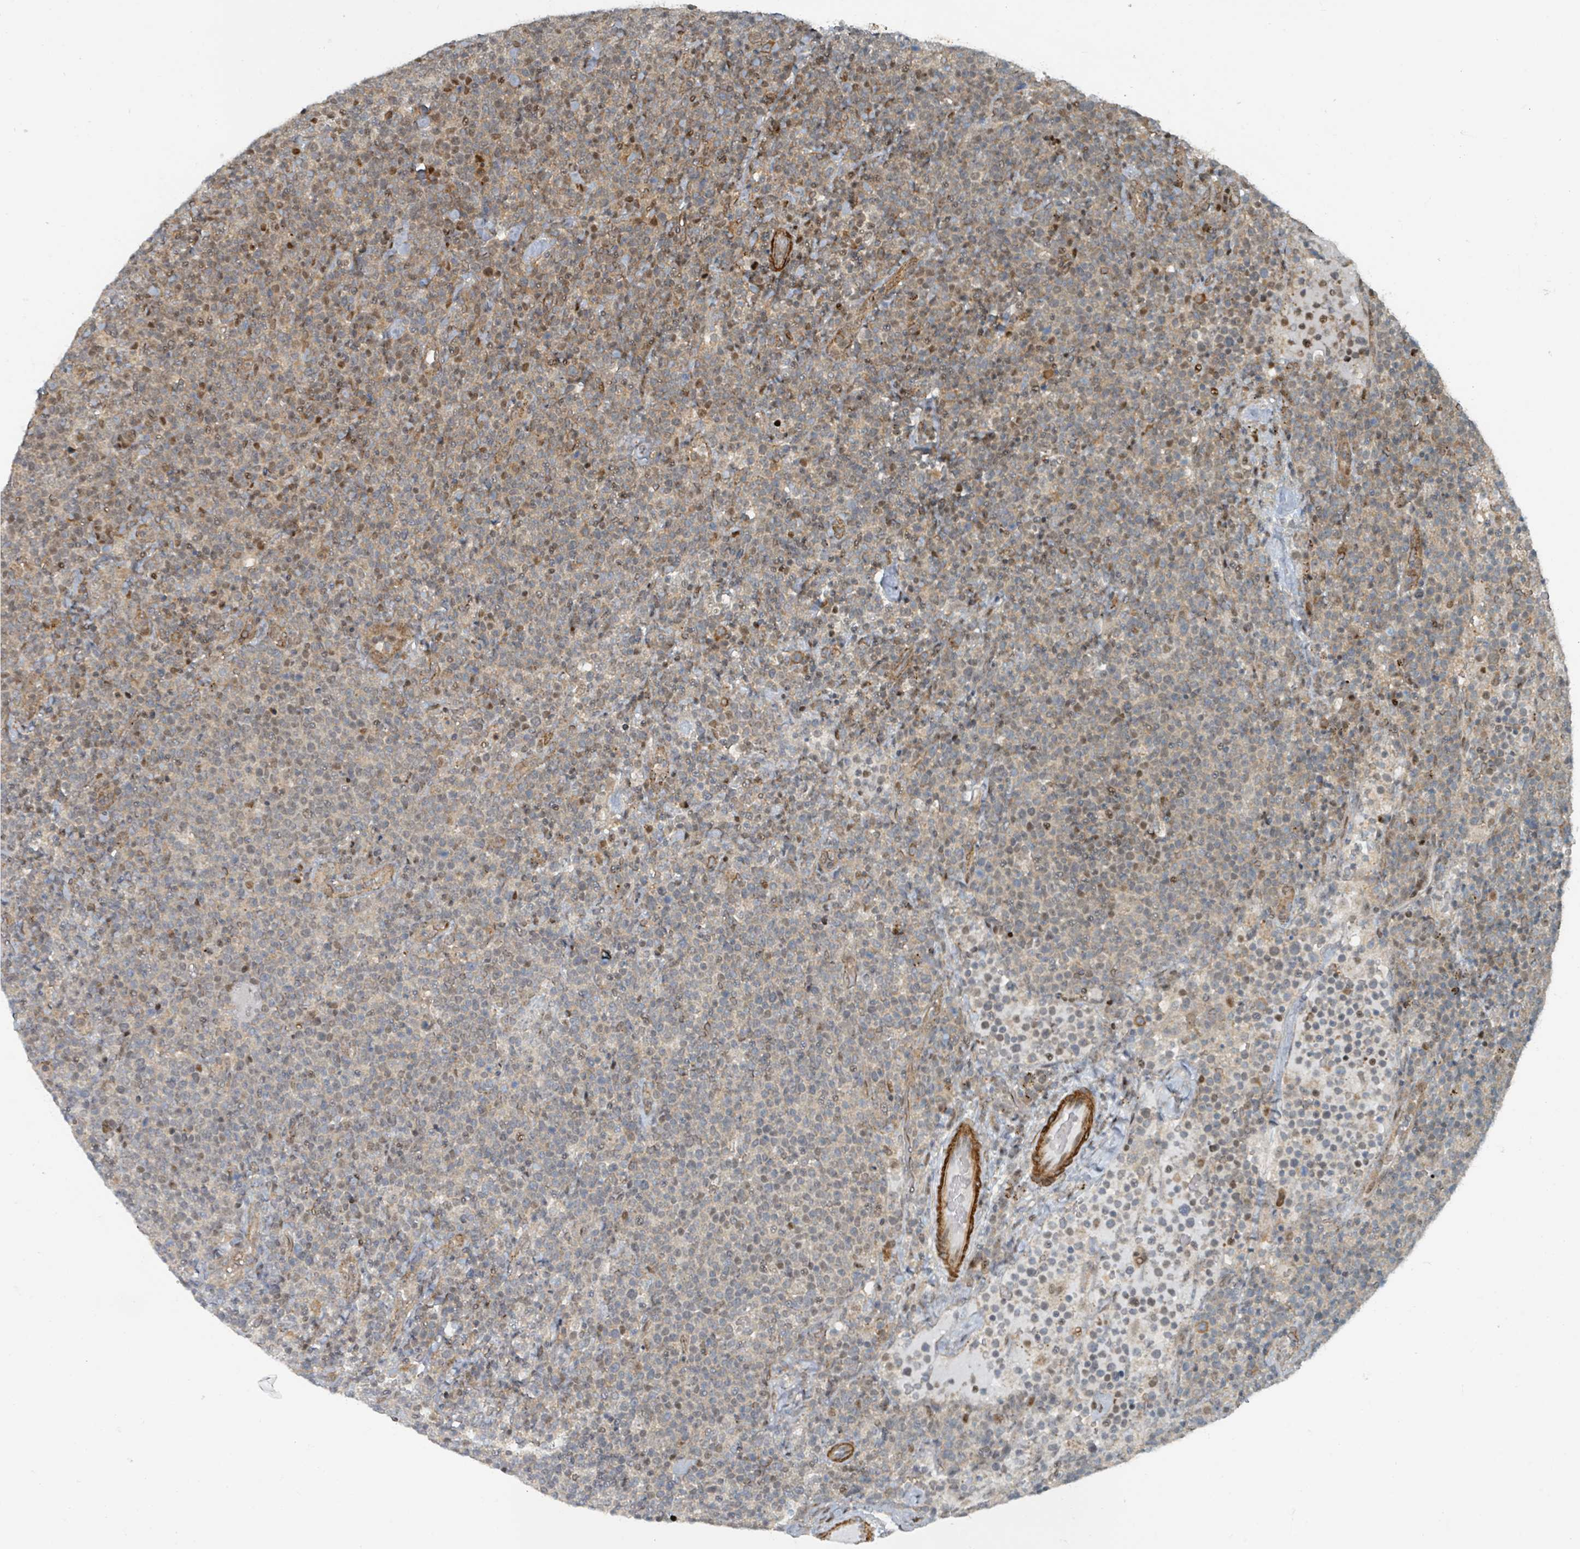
{"staining": {"intensity": "weak", "quantity": "25%-75%", "location": "cytoplasmic/membranous,nuclear"}, "tissue": "lymphoma", "cell_type": "Tumor cells", "image_type": "cancer", "snomed": [{"axis": "morphology", "description": "Malignant lymphoma, non-Hodgkin's type, High grade"}, {"axis": "topography", "description": "Lymph node"}], "caption": "The immunohistochemical stain labels weak cytoplasmic/membranous and nuclear staining in tumor cells of lymphoma tissue.", "gene": "RHPN2", "patient": {"sex": "male", "age": 61}}